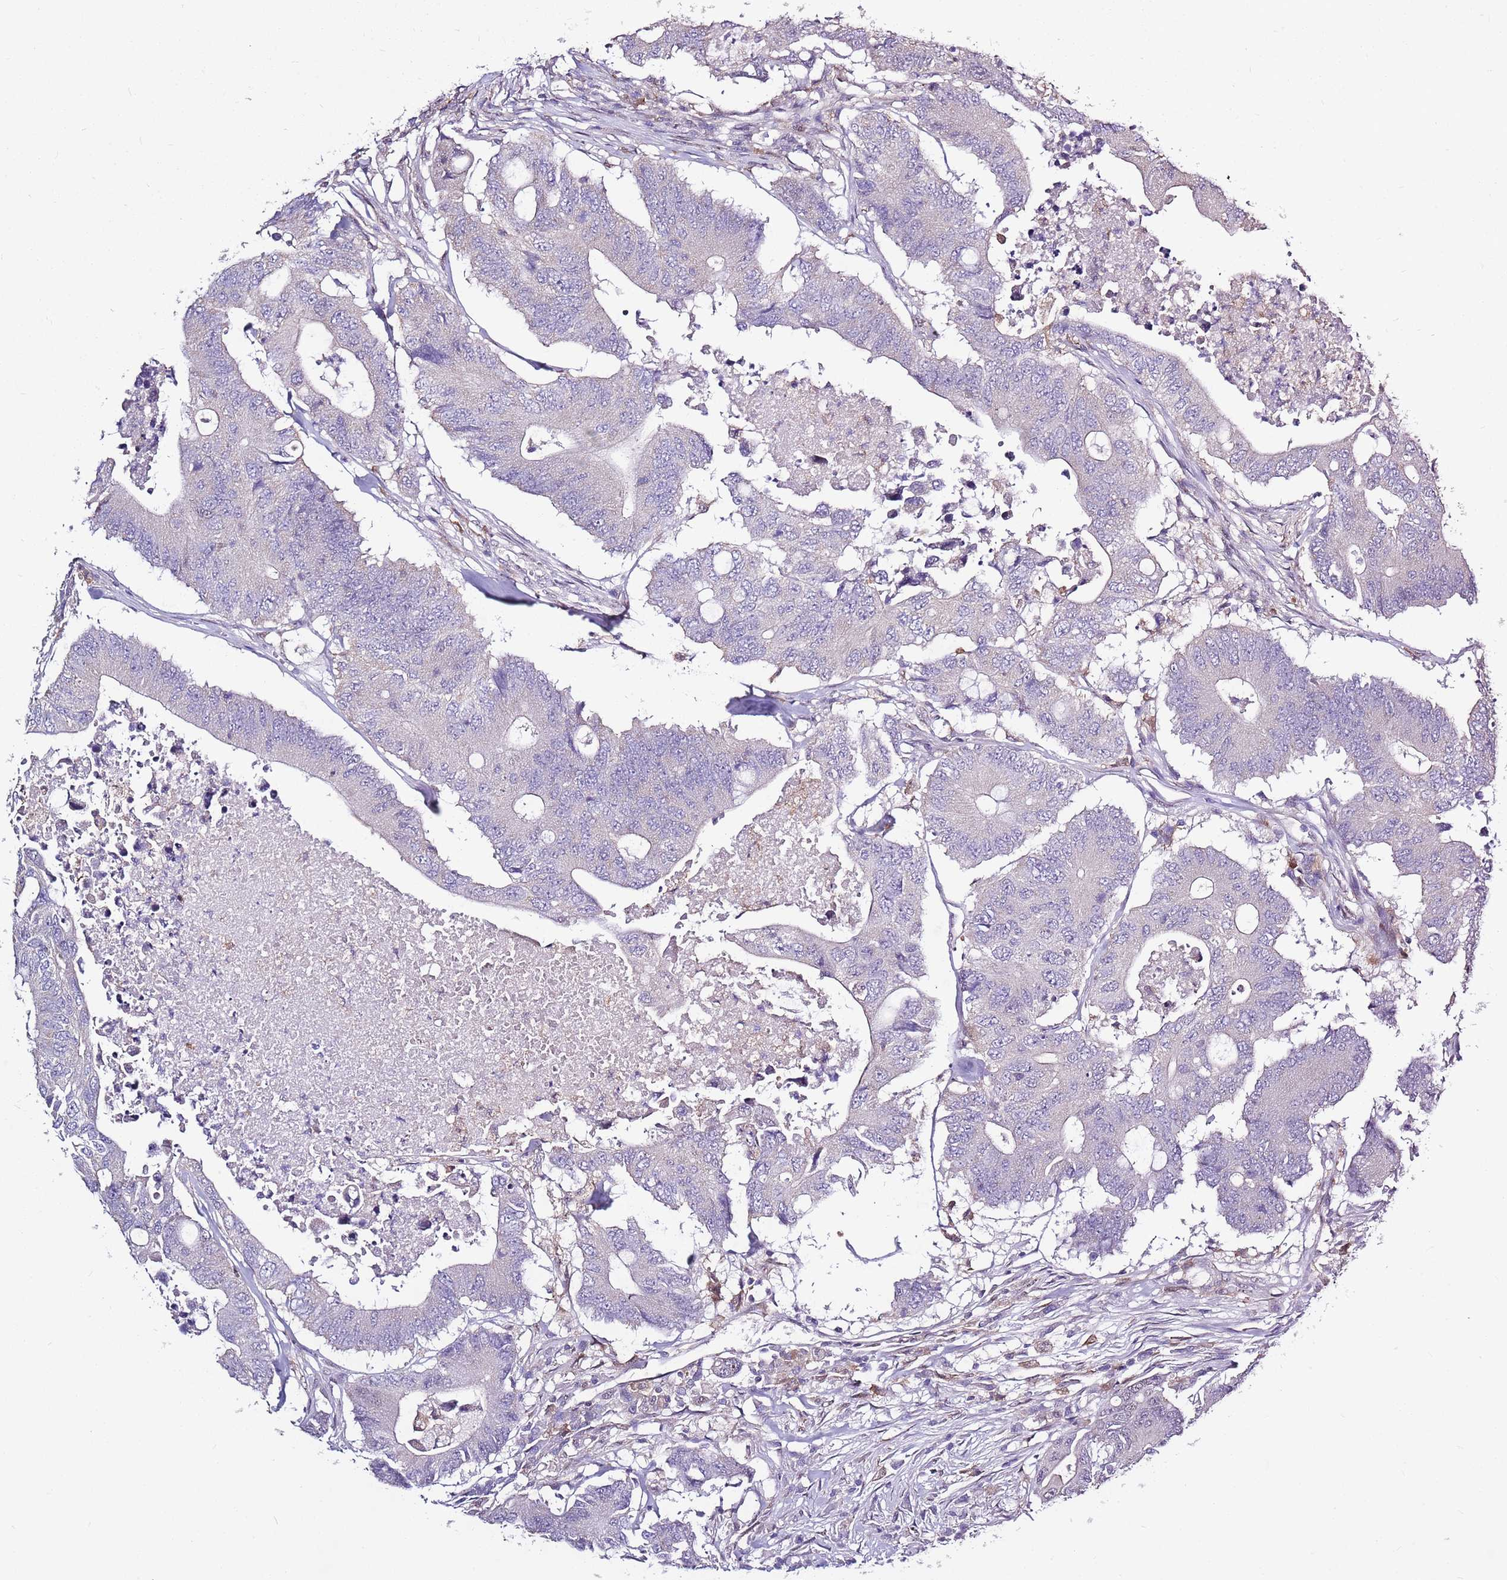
{"staining": {"intensity": "negative", "quantity": "none", "location": "none"}, "tissue": "colorectal cancer", "cell_type": "Tumor cells", "image_type": "cancer", "snomed": [{"axis": "morphology", "description": "Adenocarcinoma, NOS"}, {"axis": "topography", "description": "Colon"}], "caption": "High magnification brightfield microscopy of colorectal cancer stained with DAB (3,3'-diaminobenzidine) (brown) and counterstained with hematoxylin (blue): tumor cells show no significant positivity. (DAB (3,3'-diaminobenzidine) IHC visualized using brightfield microscopy, high magnification).", "gene": "CAPN9", "patient": {"sex": "male", "age": 71}}